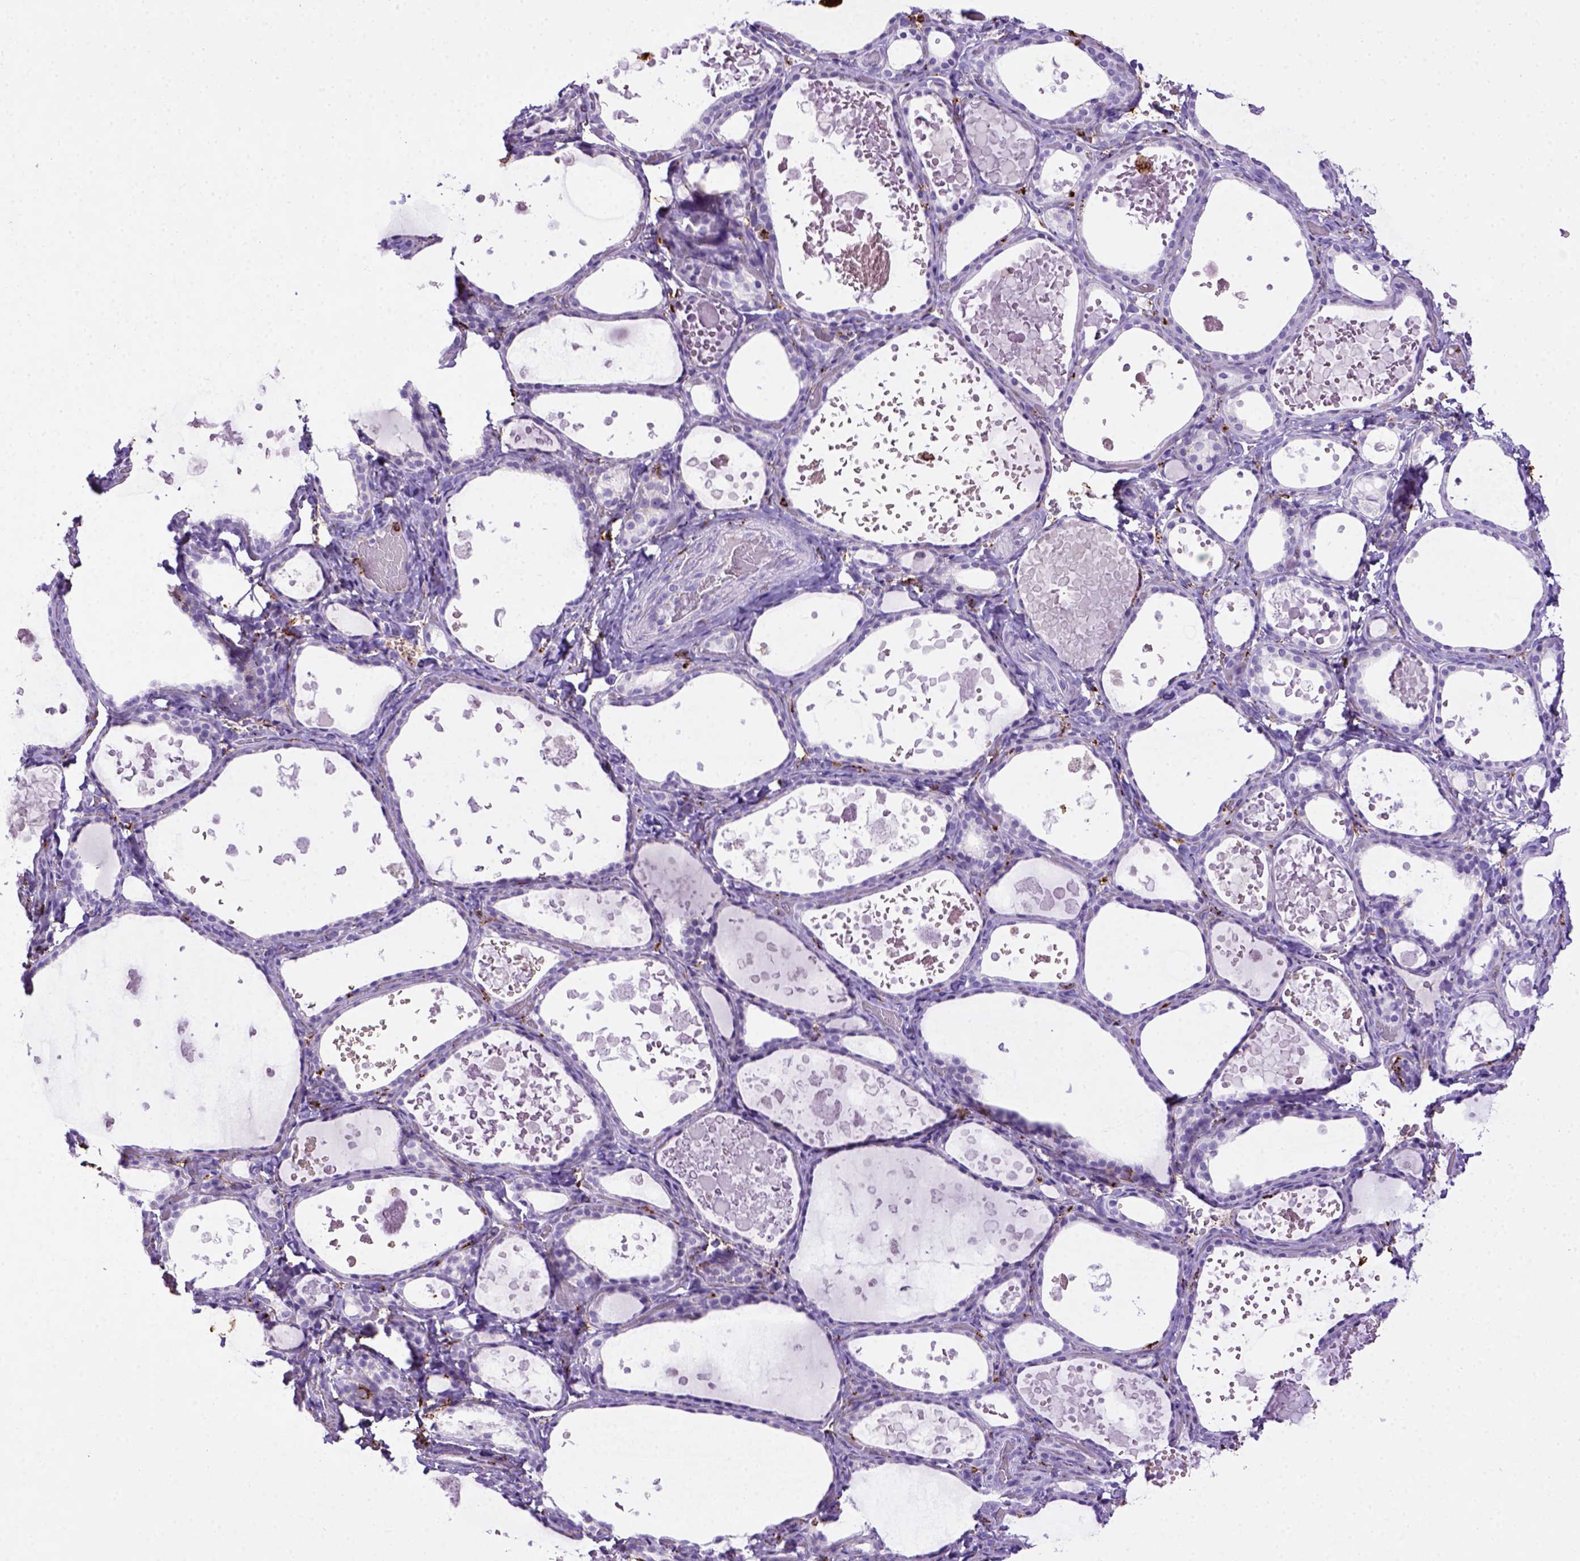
{"staining": {"intensity": "negative", "quantity": "none", "location": "none"}, "tissue": "thyroid gland", "cell_type": "Glandular cells", "image_type": "normal", "snomed": [{"axis": "morphology", "description": "Normal tissue, NOS"}, {"axis": "topography", "description": "Thyroid gland"}], "caption": "A photomicrograph of human thyroid gland is negative for staining in glandular cells. The staining is performed using DAB (3,3'-diaminobenzidine) brown chromogen with nuclei counter-stained in using hematoxylin.", "gene": "CD68", "patient": {"sex": "female", "age": 56}}